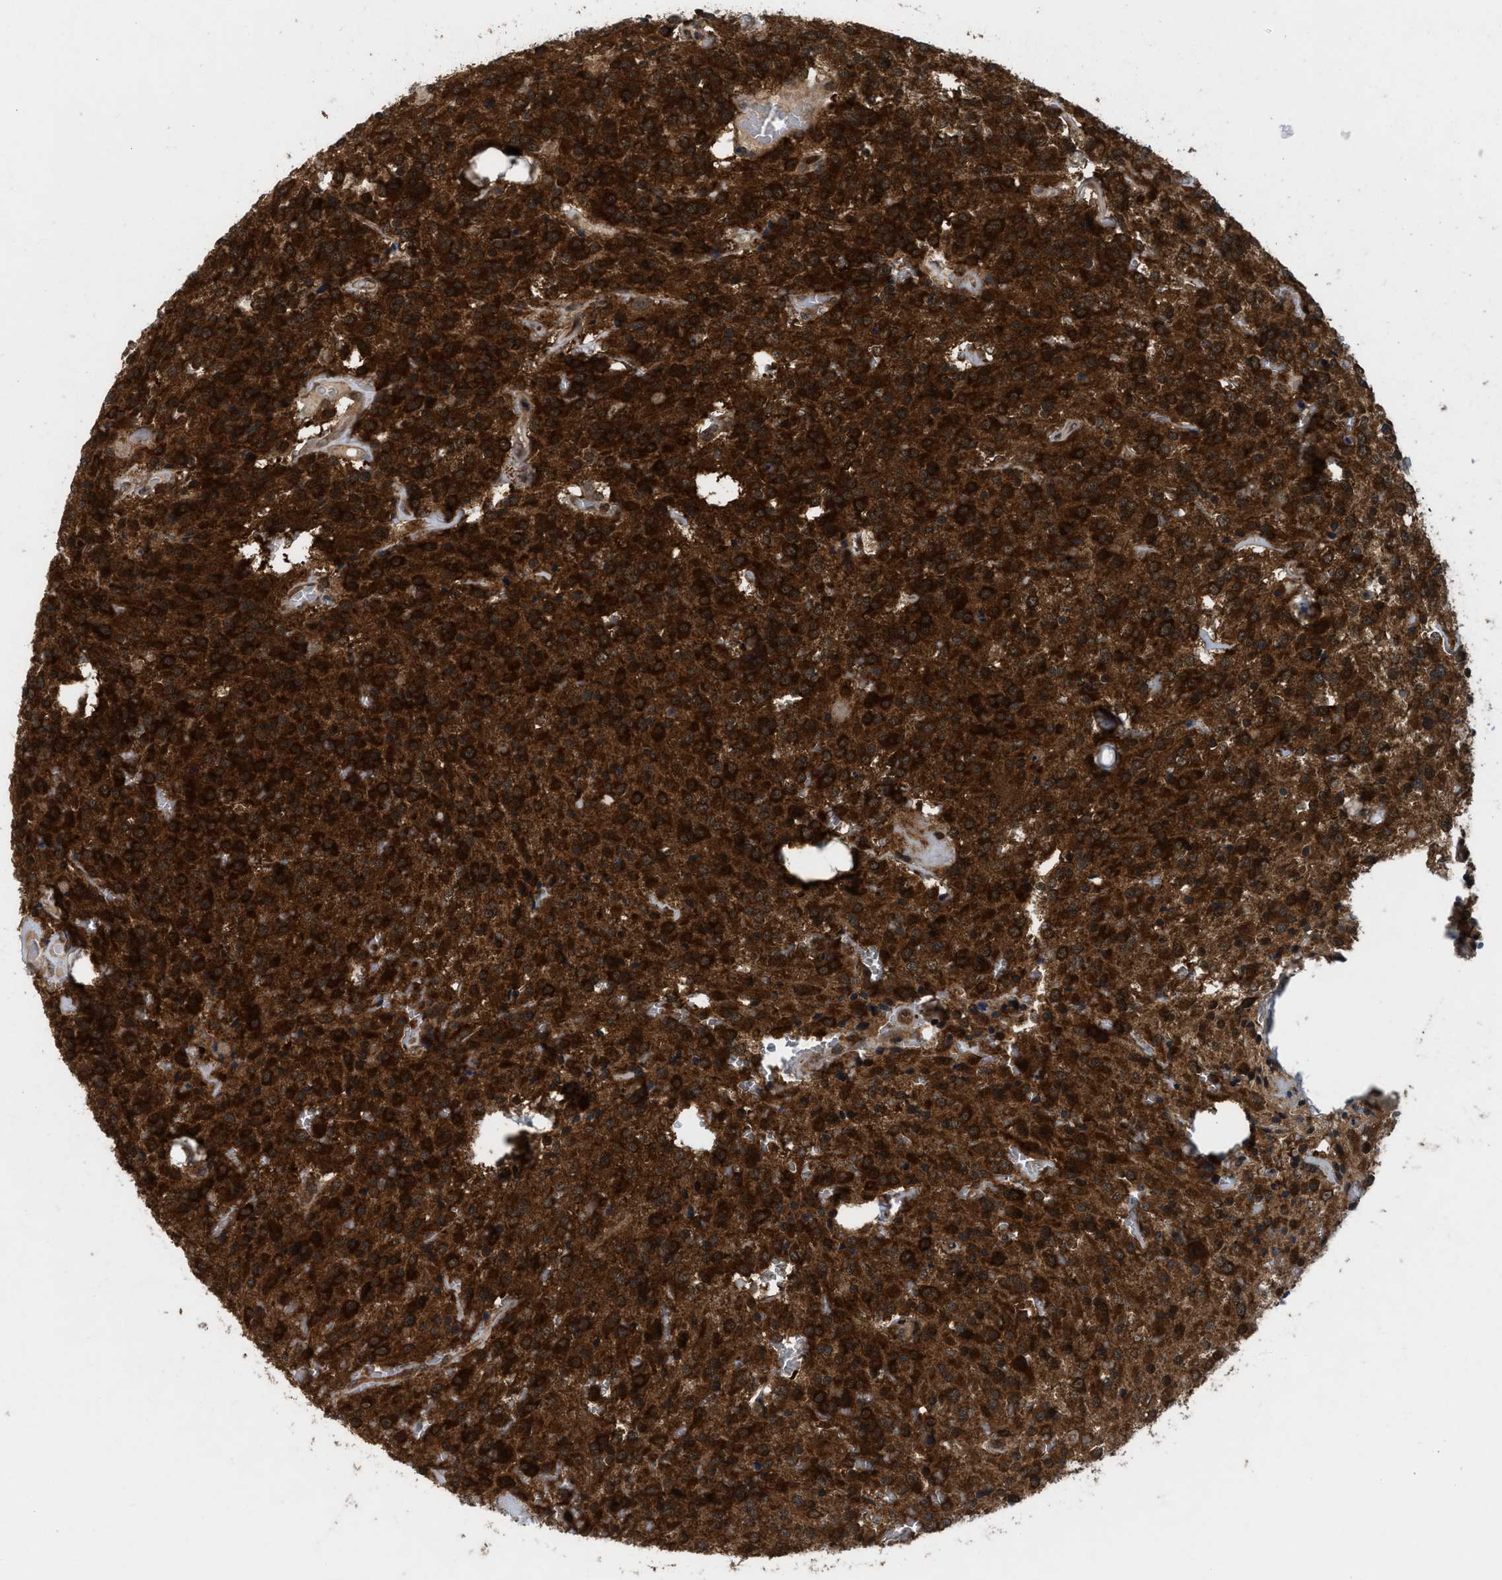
{"staining": {"intensity": "strong", "quantity": ">75%", "location": "cytoplasmic/membranous,nuclear"}, "tissue": "glioma", "cell_type": "Tumor cells", "image_type": "cancer", "snomed": [{"axis": "morphology", "description": "Glioma, malignant, Low grade"}, {"axis": "topography", "description": "Brain"}], "caption": "The immunohistochemical stain labels strong cytoplasmic/membranous and nuclear staining in tumor cells of glioma tissue. (DAB (3,3'-diaminobenzidine) IHC, brown staining for protein, blue staining for nuclei).", "gene": "OXSR1", "patient": {"sex": "male", "age": 58}}